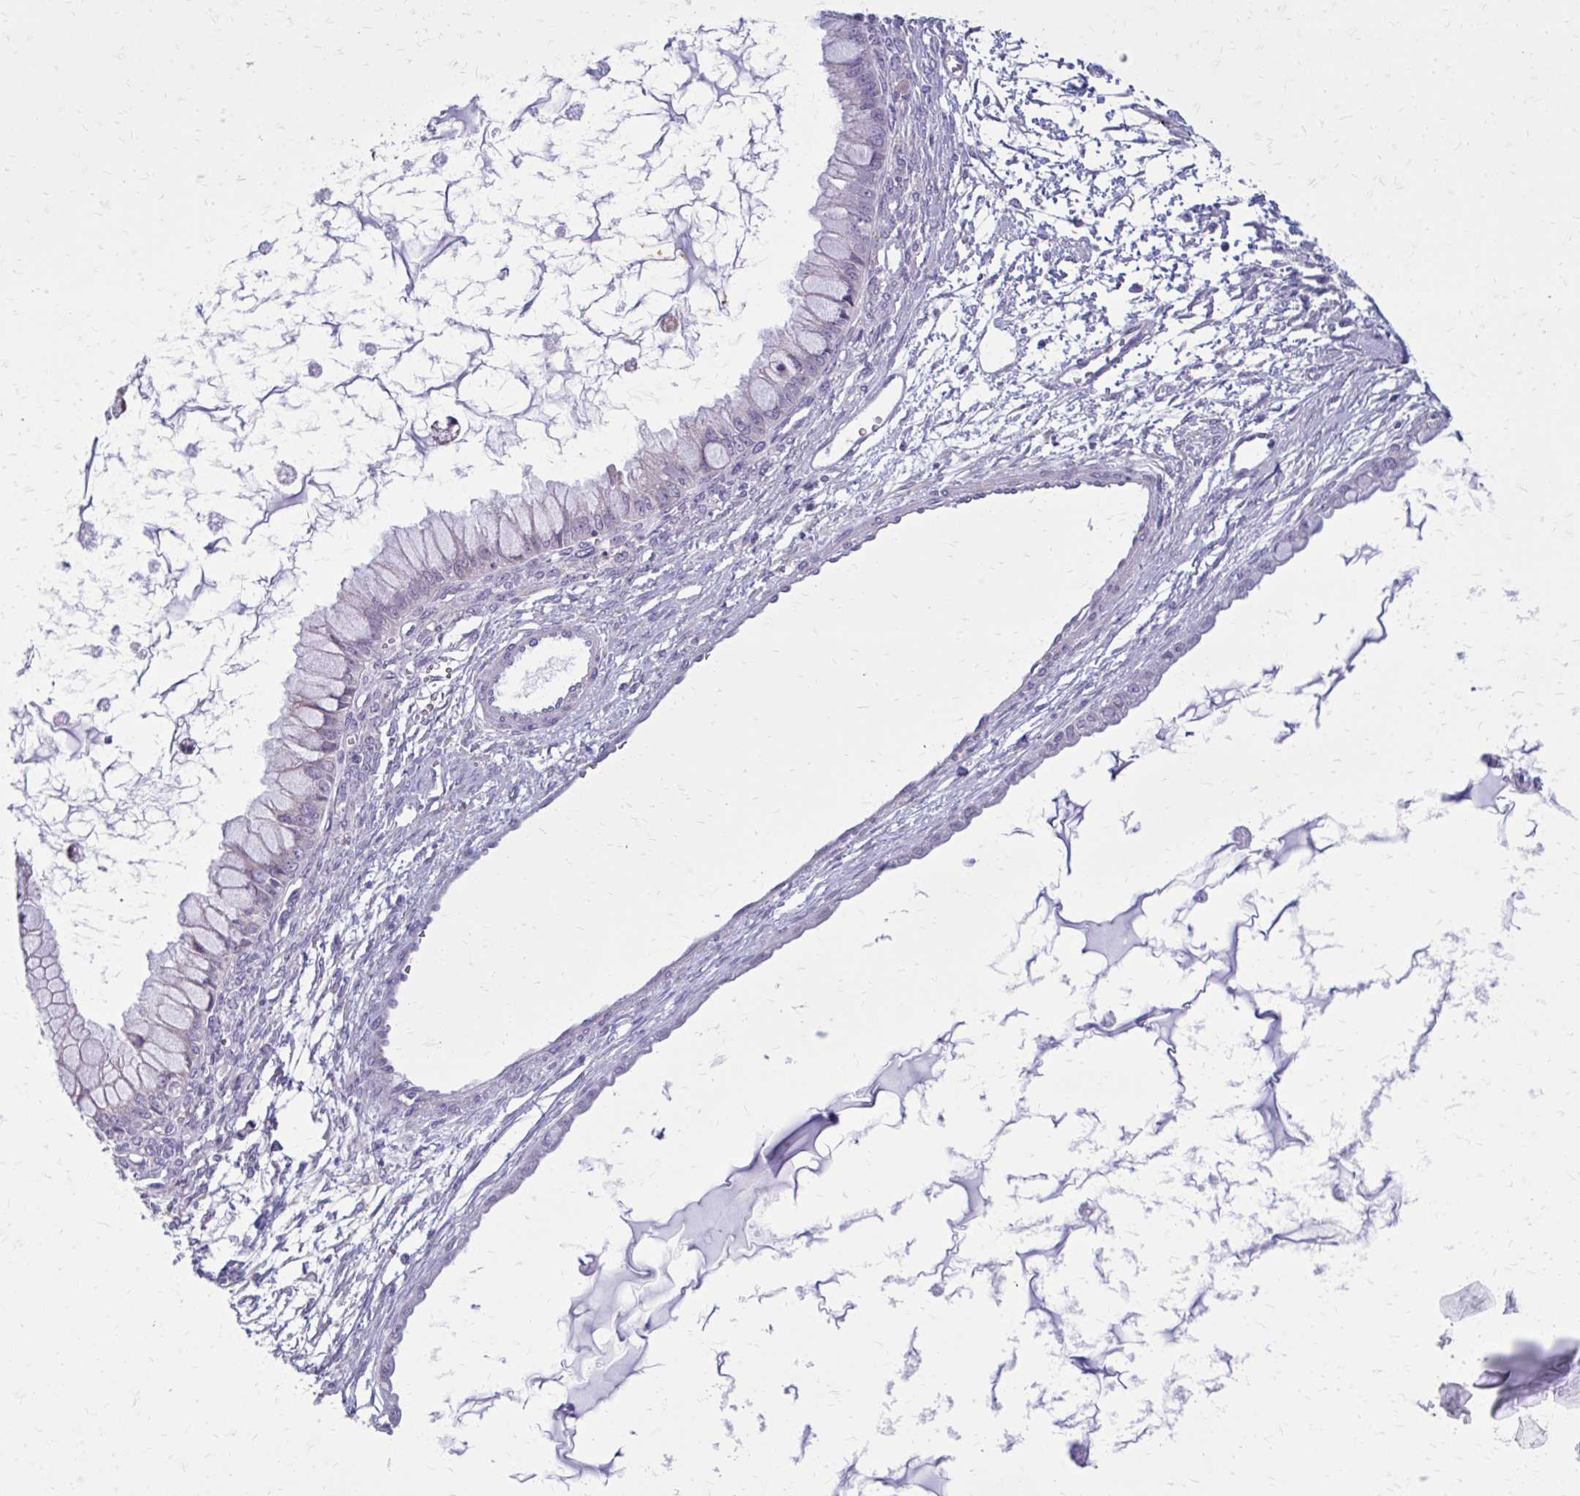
{"staining": {"intensity": "negative", "quantity": "none", "location": "none"}, "tissue": "ovarian cancer", "cell_type": "Tumor cells", "image_type": "cancer", "snomed": [{"axis": "morphology", "description": "Cystadenocarcinoma, mucinous, NOS"}, {"axis": "topography", "description": "Ovary"}], "caption": "There is no significant positivity in tumor cells of ovarian mucinous cystadenocarcinoma.", "gene": "PROSER1", "patient": {"sex": "female", "age": 34}}